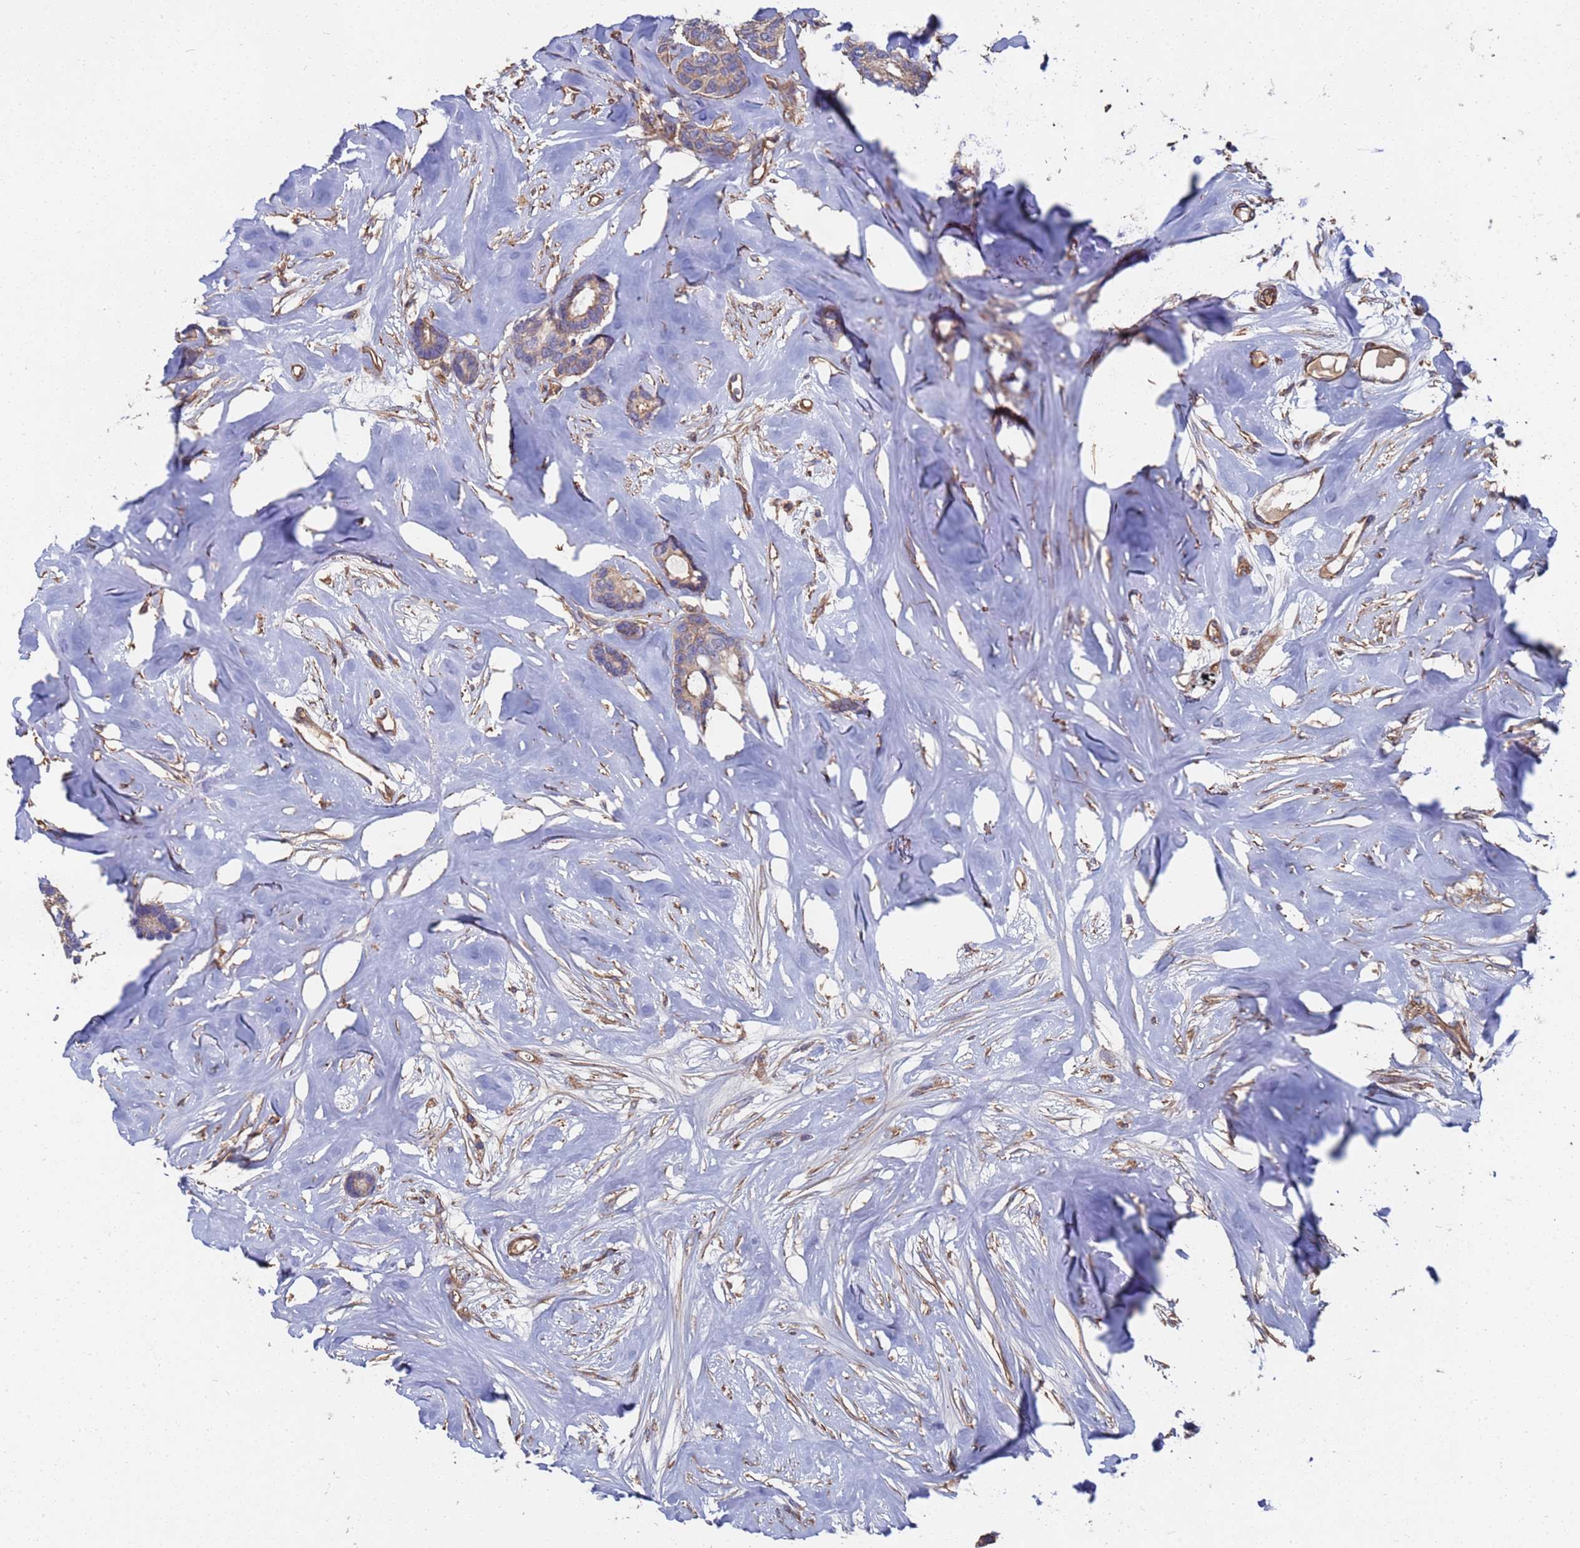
{"staining": {"intensity": "moderate", "quantity": ">75%", "location": "cytoplasmic/membranous"}, "tissue": "breast cancer", "cell_type": "Tumor cells", "image_type": "cancer", "snomed": [{"axis": "morphology", "description": "Duct carcinoma"}, {"axis": "topography", "description": "Breast"}], "caption": "Moderate cytoplasmic/membranous staining is seen in approximately >75% of tumor cells in breast cancer. Immunohistochemistry stains the protein of interest in brown and the nuclei are stained blue.", "gene": "PYCR1", "patient": {"sex": "female", "age": 87}}